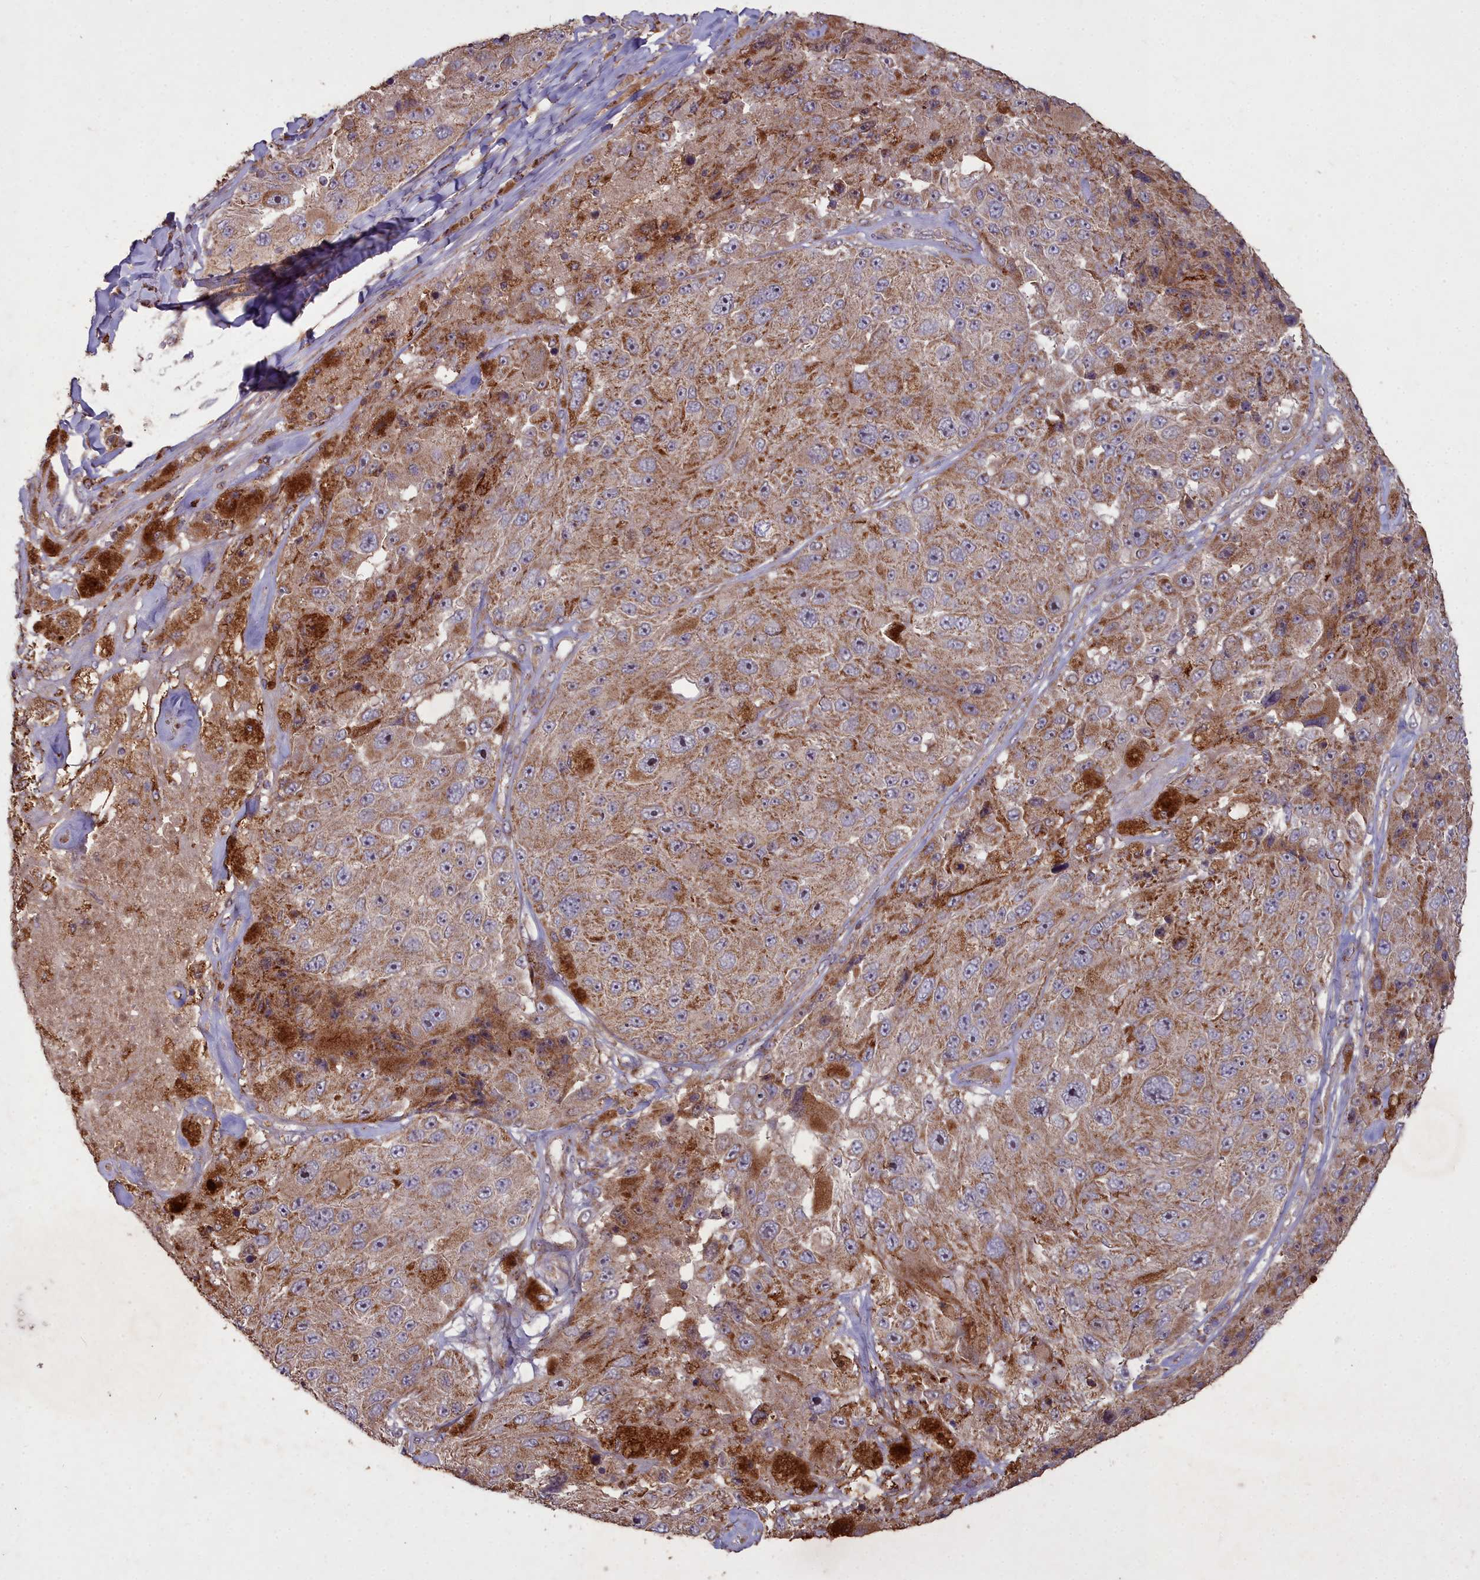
{"staining": {"intensity": "moderate", "quantity": ">75%", "location": "cytoplasmic/membranous"}, "tissue": "melanoma", "cell_type": "Tumor cells", "image_type": "cancer", "snomed": [{"axis": "morphology", "description": "Malignant melanoma, Metastatic site"}, {"axis": "topography", "description": "Lymph node"}], "caption": "Approximately >75% of tumor cells in melanoma demonstrate moderate cytoplasmic/membranous protein expression as visualized by brown immunohistochemical staining.", "gene": "COX11", "patient": {"sex": "male", "age": 62}}